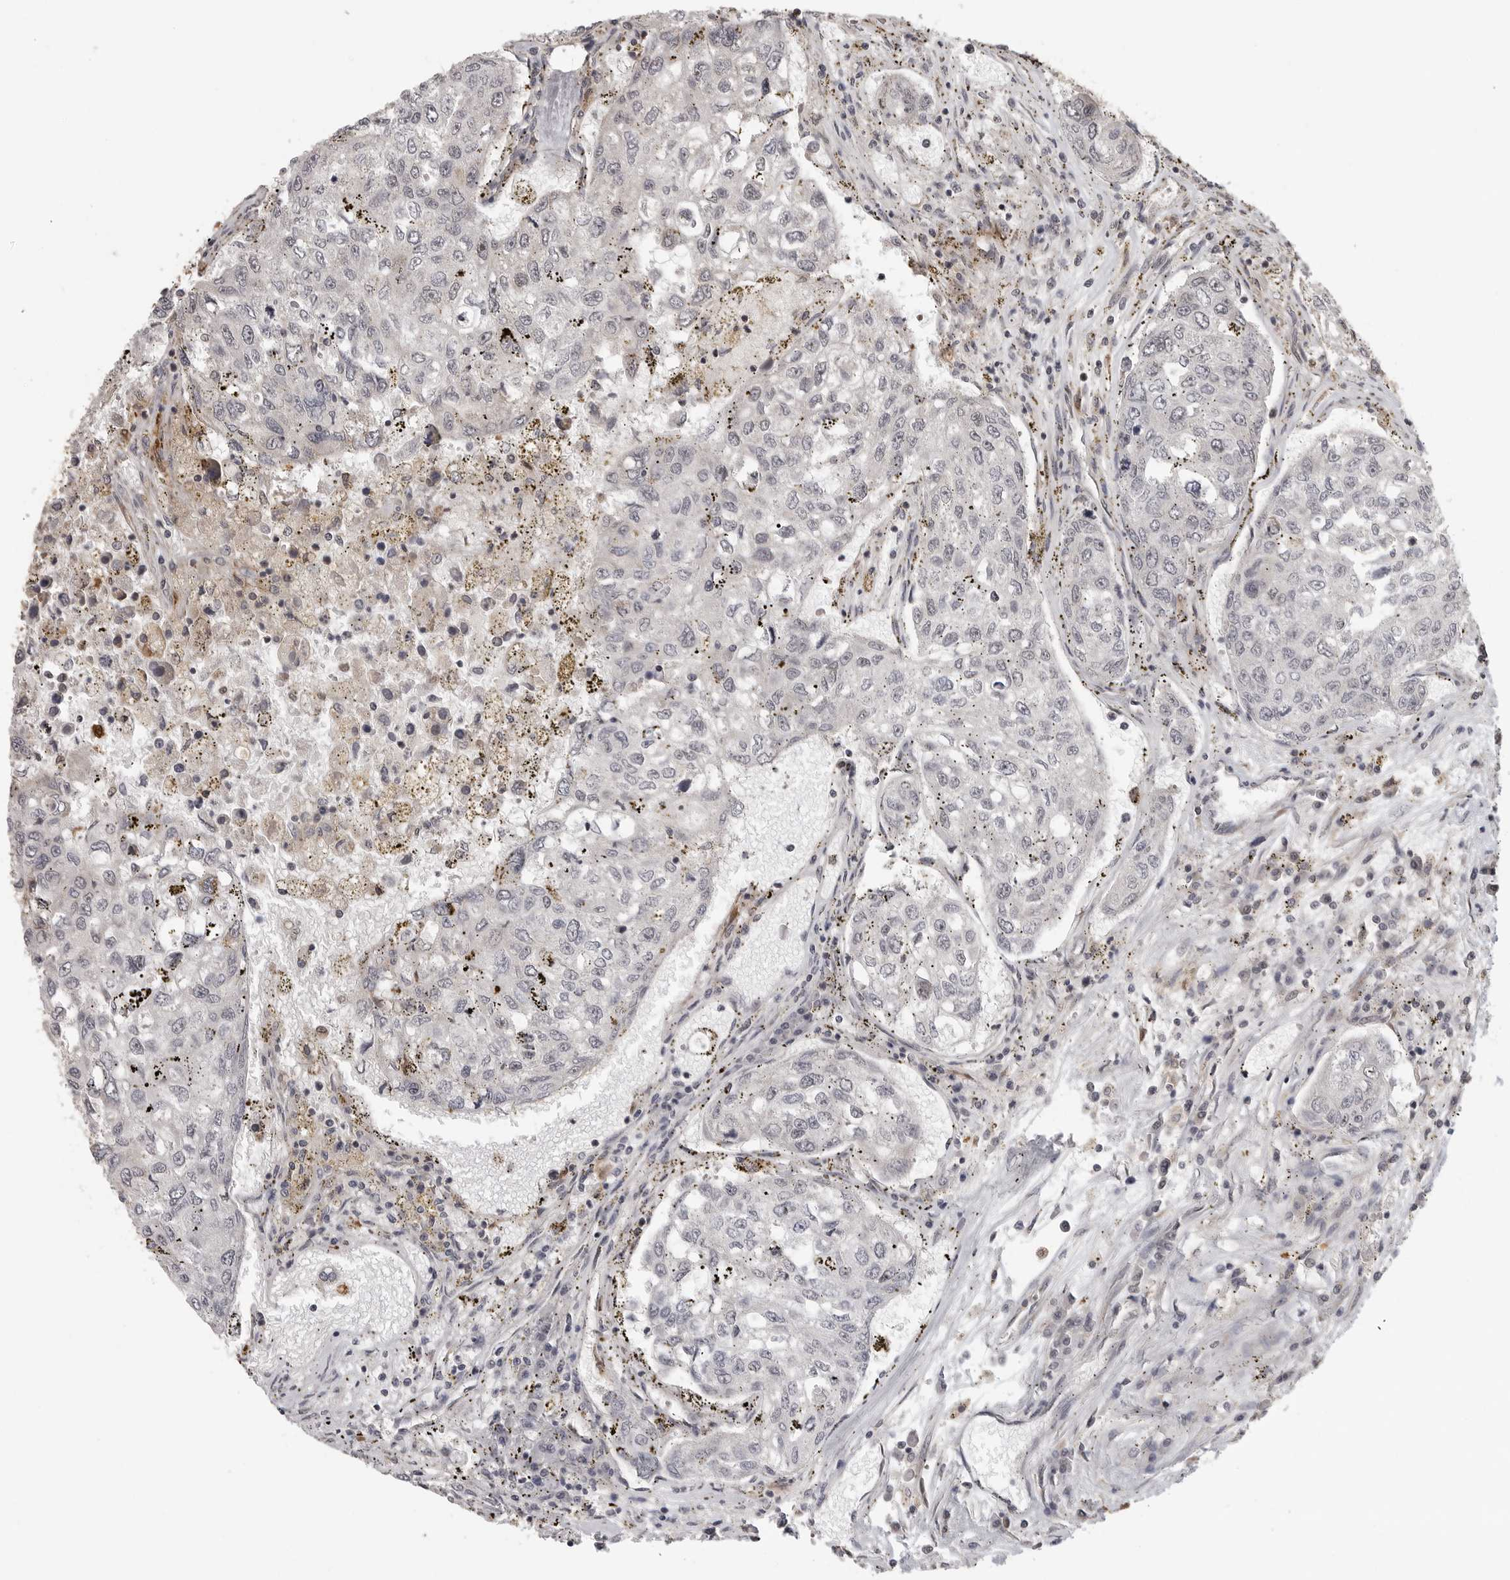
{"staining": {"intensity": "negative", "quantity": "none", "location": "none"}, "tissue": "urothelial cancer", "cell_type": "Tumor cells", "image_type": "cancer", "snomed": [{"axis": "morphology", "description": "Urothelial carcinoma, High grade"}, {"axis": "topography", "description": "Lymph node"}, {"axis": "topography", "description": "Urinary bladder"}], "caption": "Human urothelial cancer stained for a protein using immunohistochemistry displays no staining in tumor cells.", "gene": "IDO1", "patient": {"sex": "male", "age": 51}}